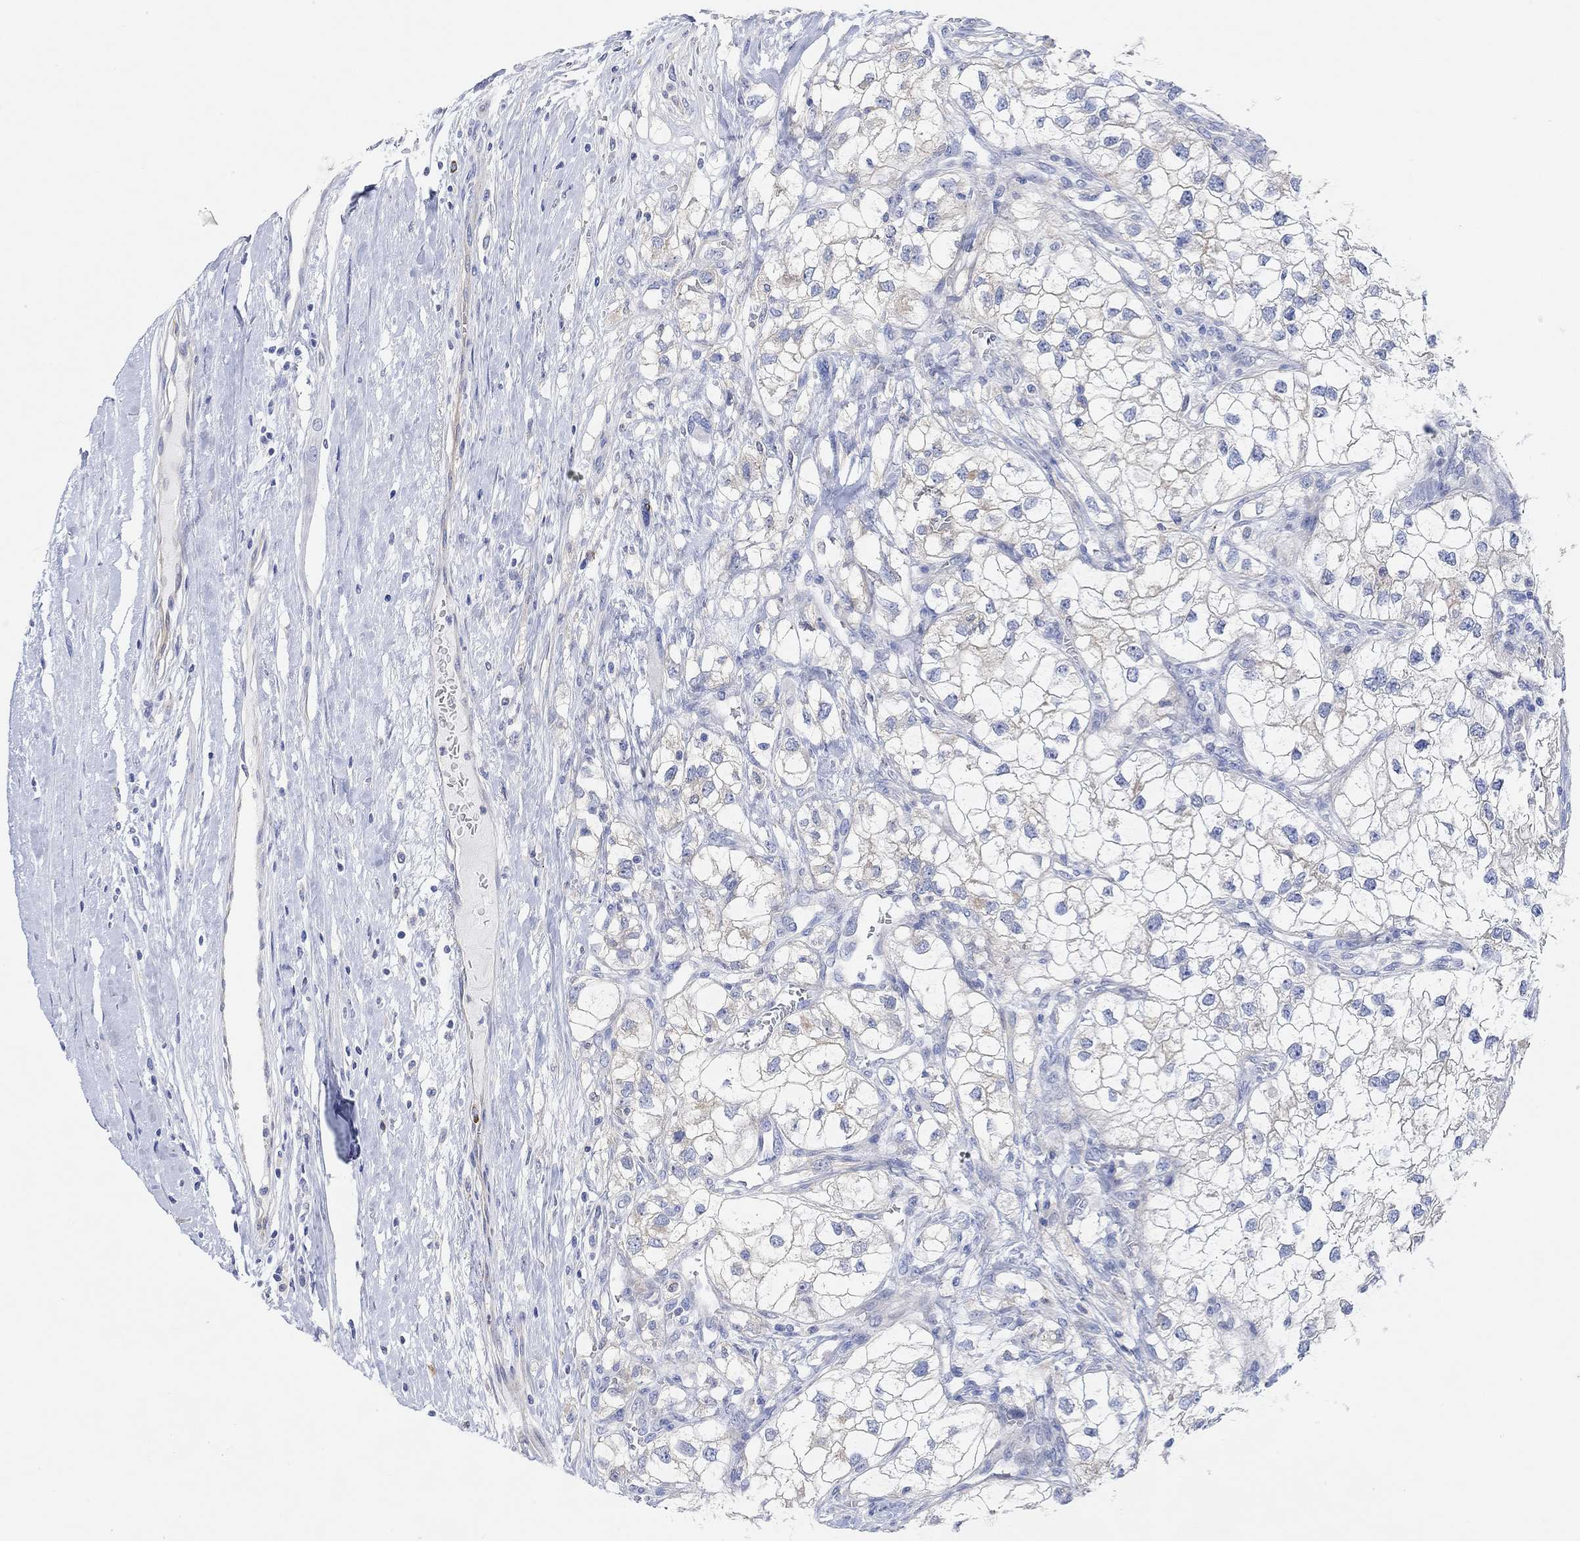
{"staining": {"intensity": "negative", "quantity": "none", "location": "none"}, "tissue": "renal cancer", "cell_type": "Tumor cells", "image_type": "cancer", "snomed": [{"axis": "morphology", "description": "Adenocarcinoma, NOS"}, {"axis": "topography", "description": "Kidney"}], "caption": "Tumor cells are negative for protein expression in human adenocarcinoma (renal). Brightfield microscopy of immunohistochemistry (IHC) stained with DAB (3,3'-diaminobenzidine) (brown) and hematoxylin (blue), captured at high magnification.", "gene": "RGS1", "patient": {"sex": "male", "age": 59}}